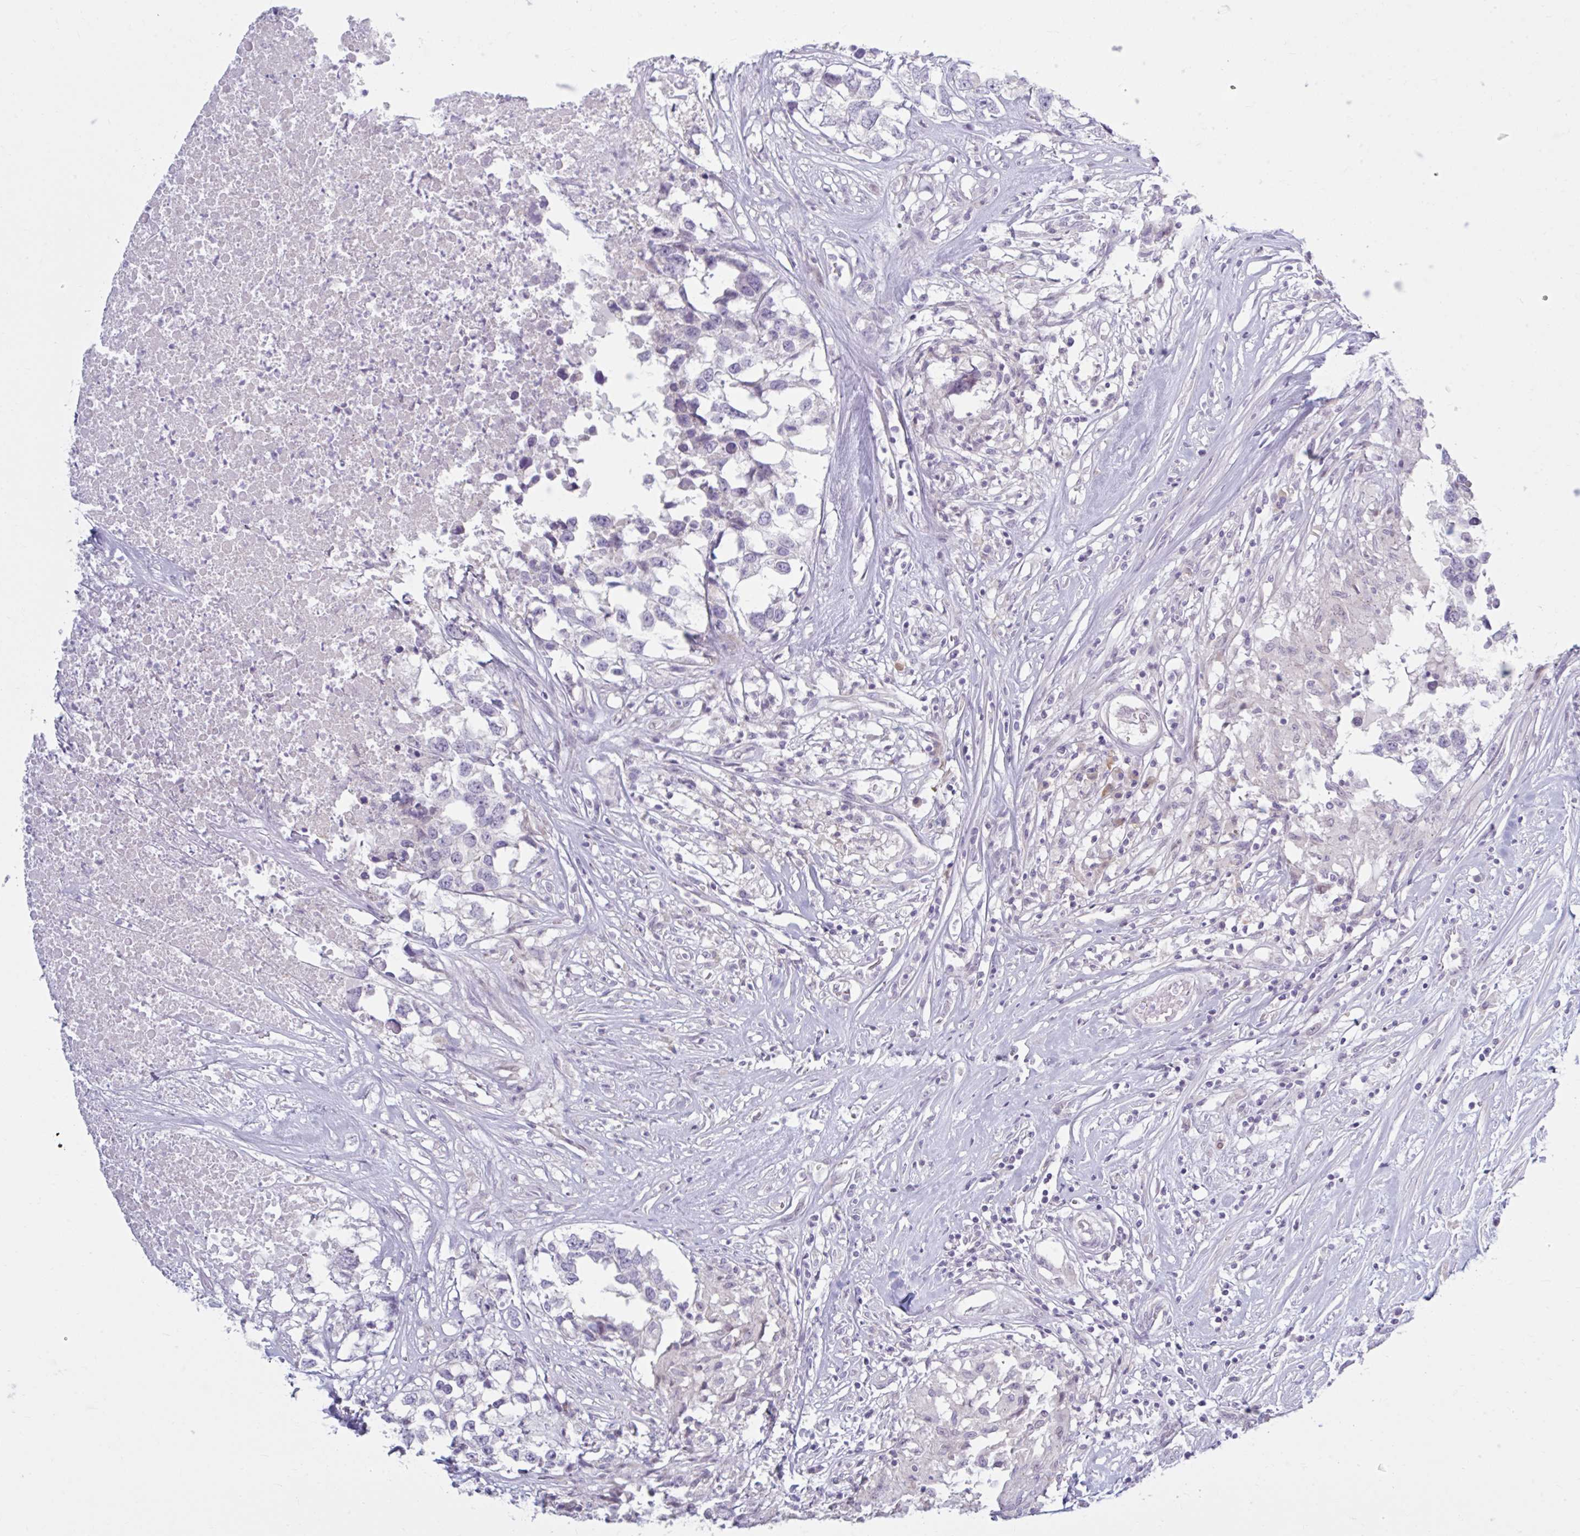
{"staining": {"intensity": "negative", "quantity": "none", "location": "none"}, "tissue": "testis cancer", "cell_type": "Tumor cells", "image_type": "cancer", "snomed": [{"axis": "morphology", "description": "Carcinoma, Embryonal, NOS"}, {"axis": "topography", "description": "Testis"}], "caption": "Immunohistochemical staining of testis embryonal carcinoma reveals no significant positivity in tumor cells. (DAB immunohistochemistry (IHC), high magnification).", "gene": "FAM153A", "patient": {"sex": "male", "age": 83}}